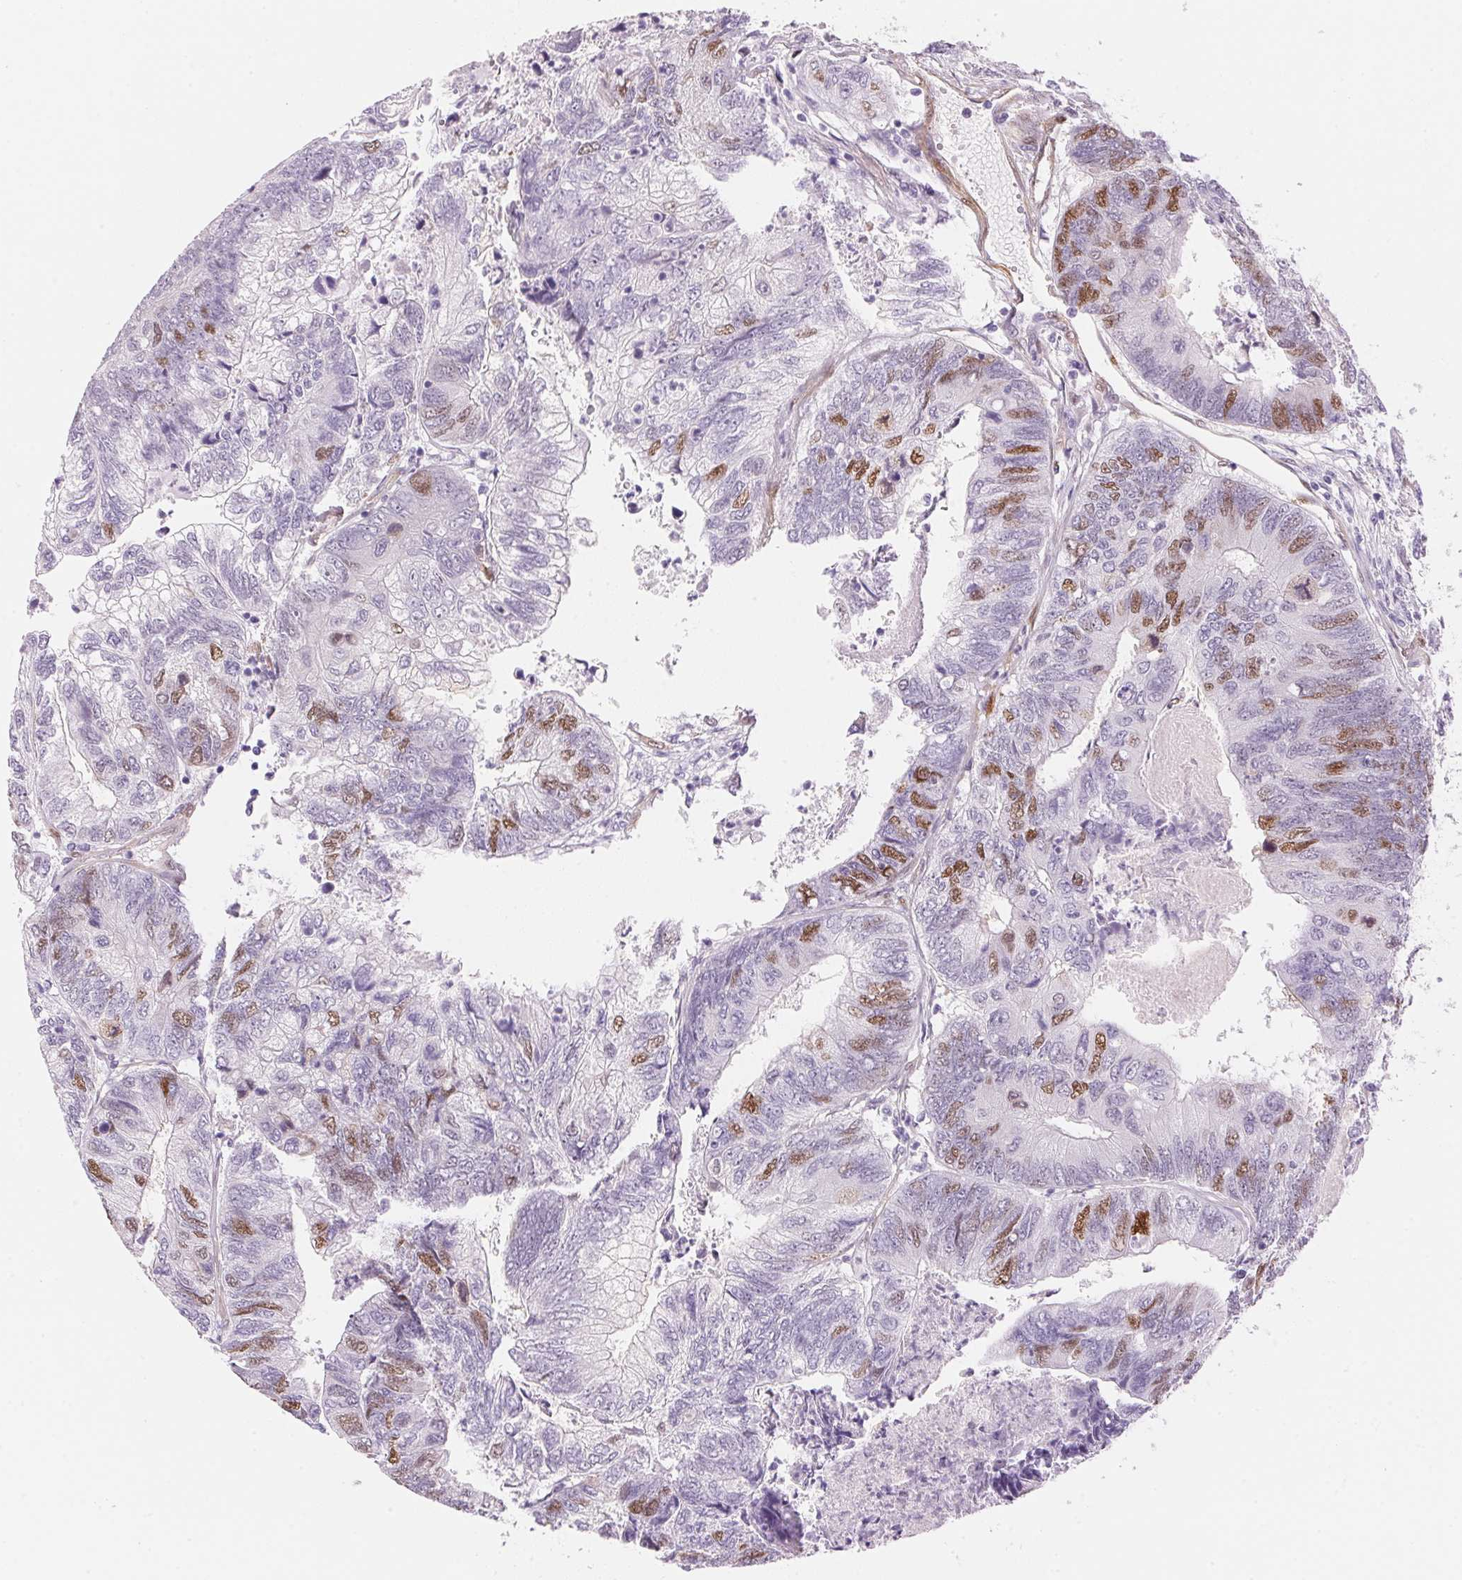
{"staining": {"intensity": "moderate", "quantity": "<25%", "location": "nuclear"}, "tissue": "colorectal cancer", "cell_type": "Tumor cells", "image_type": "cancer", "snomed": [{"axis": "morphology", "description": "Adenocarcinoma, NOS"}, {"axis": "topography", "description": "Colon"}], "caption": "A photomicrograph showing moderate nuclear expression in about <25% of tumor cells in colorectal cancer (adenocarcinoma), as visualized by brown immunohistochemical staining.", "gene": "SMTN", "patient": {"sex": "female", "age": 67}}